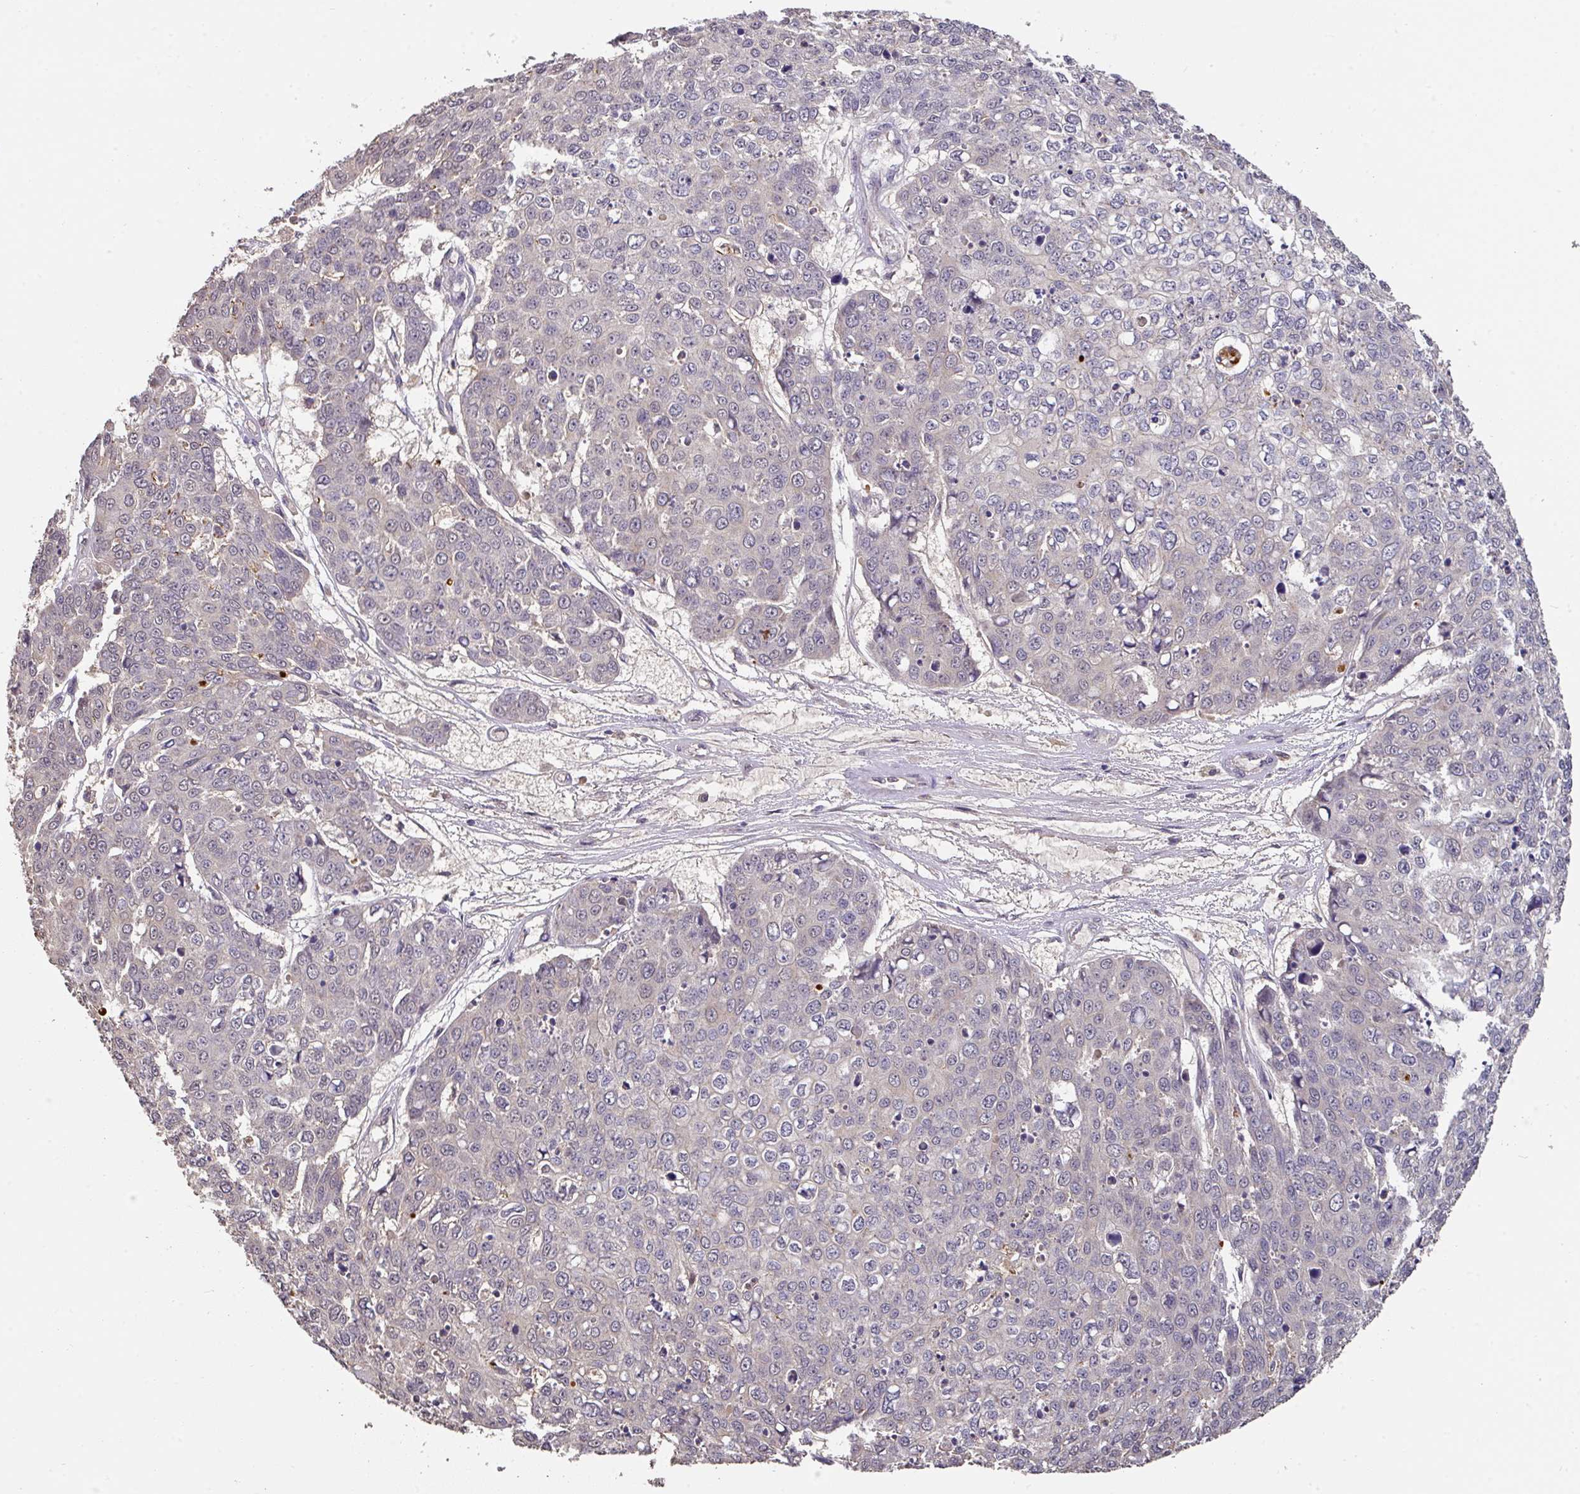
{"staining": {"intensity": "weak", "quantity": "<25%", "location": "cytoplasmic/membranous"}, "tissue": "skin cancer", "cell_type": "Tumor cells", "image_type": "cancer", "snomed": [{"axis": "morphology", "description": "Normal tissue, NOS"}, {"axis": "morphology", "description": "Squamous cell carcinoma, NOS"}, {"axis": "topography", "description": "Skin"}], "caption": "Skin cancer stained for a protein using immunohistochemistry (IHC) exhibits no expression tumor cells.", "gene": "ACVR2B", "patient": {"sex": "male", "age": 72}}